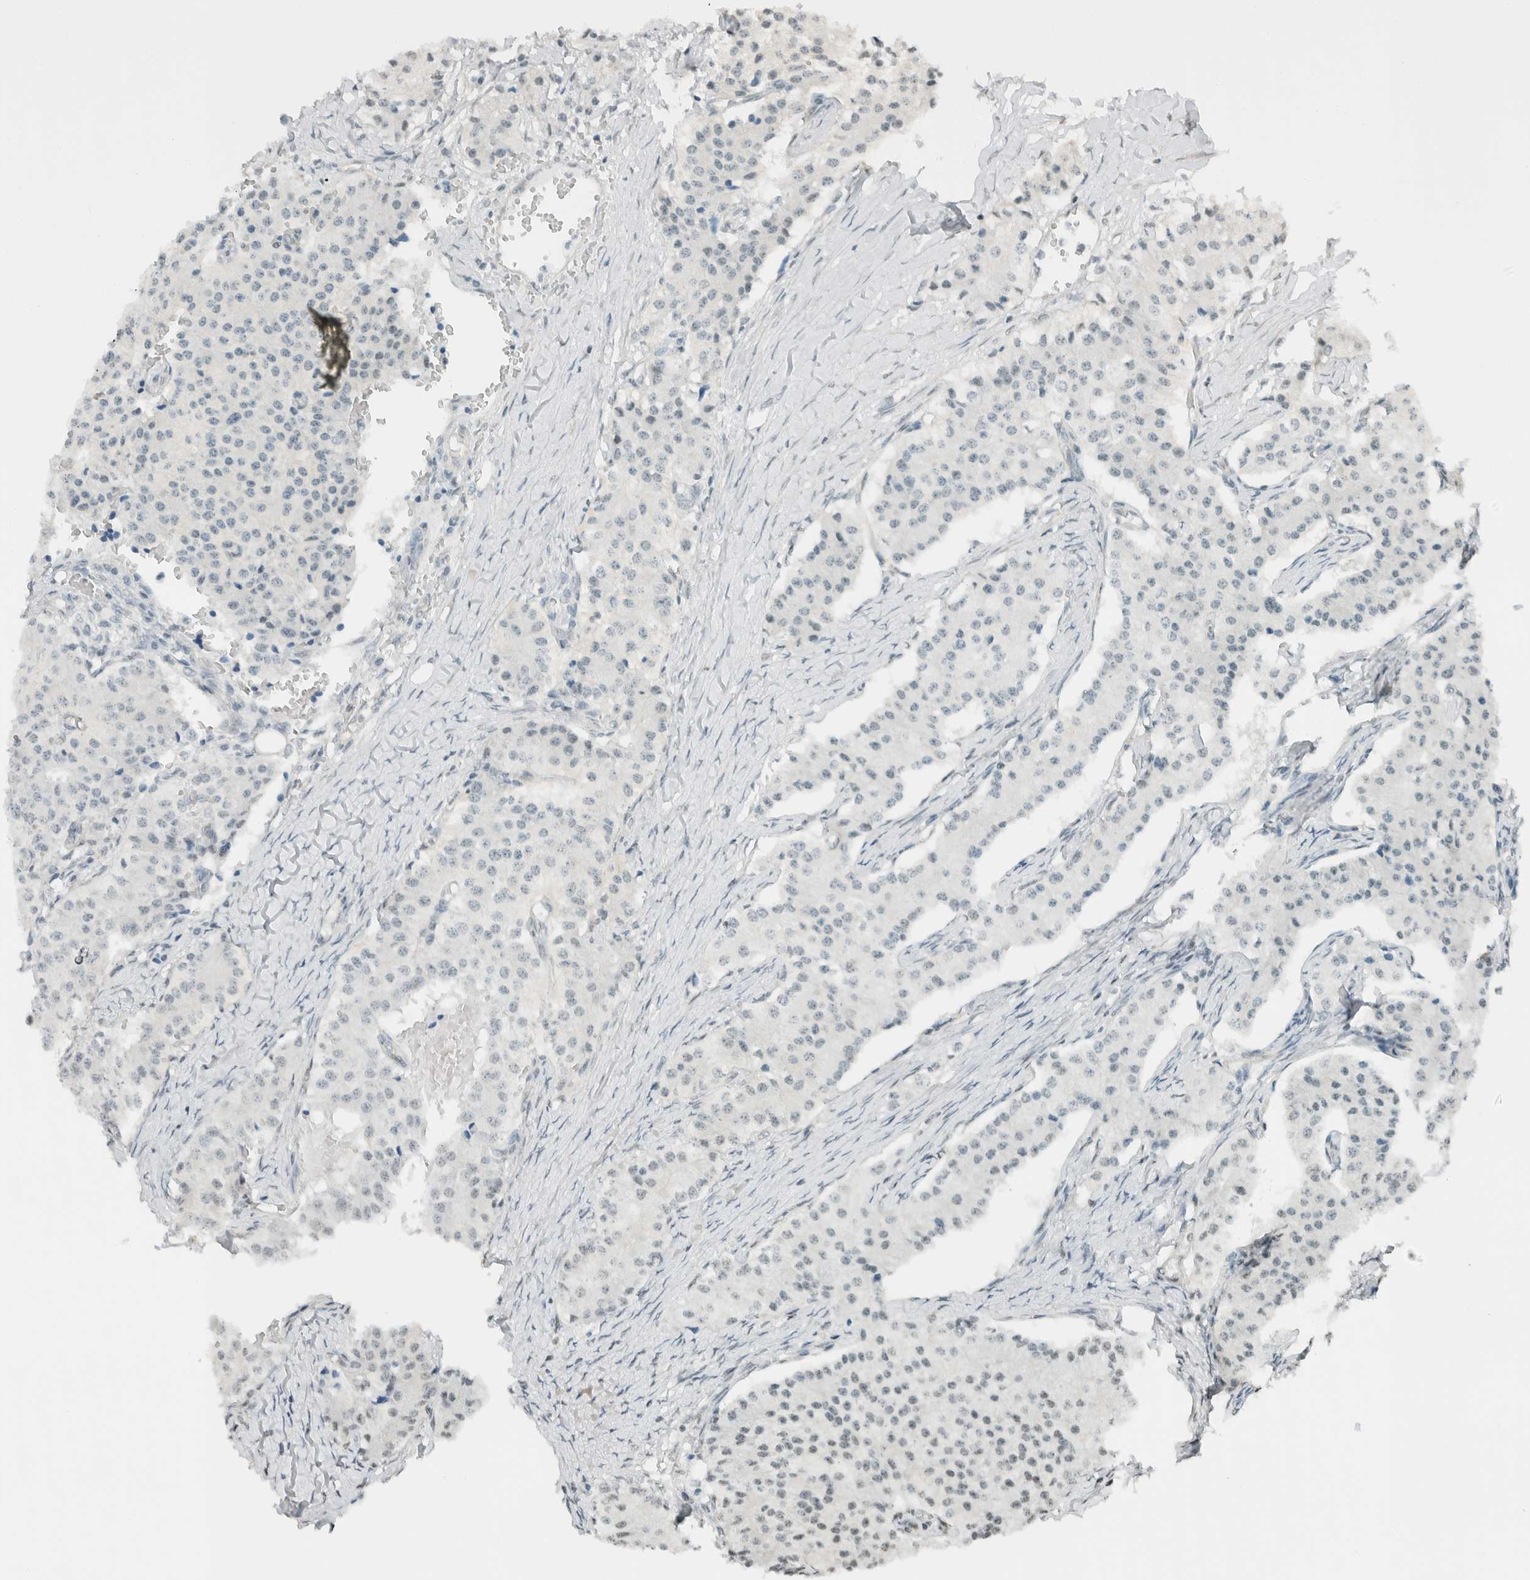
{"staining": {"intensity": "negative", "quantity": "none", "location": "none"}, "tissue": "carcinoid", "cell_type": "Tumor cells", "image_type": "cancer", "snomed": [{"axis": "morphology", "description": "Carcinoid, malignant, NOS"}, {"axis": "topography", "description": "Colon"}], "caption": "Histopathology image shows no significant protein staining in tumor cells of carcinoid (malignant).", "gene": "NIBAN2", "patient": {"sex": "female", "age": 52}}